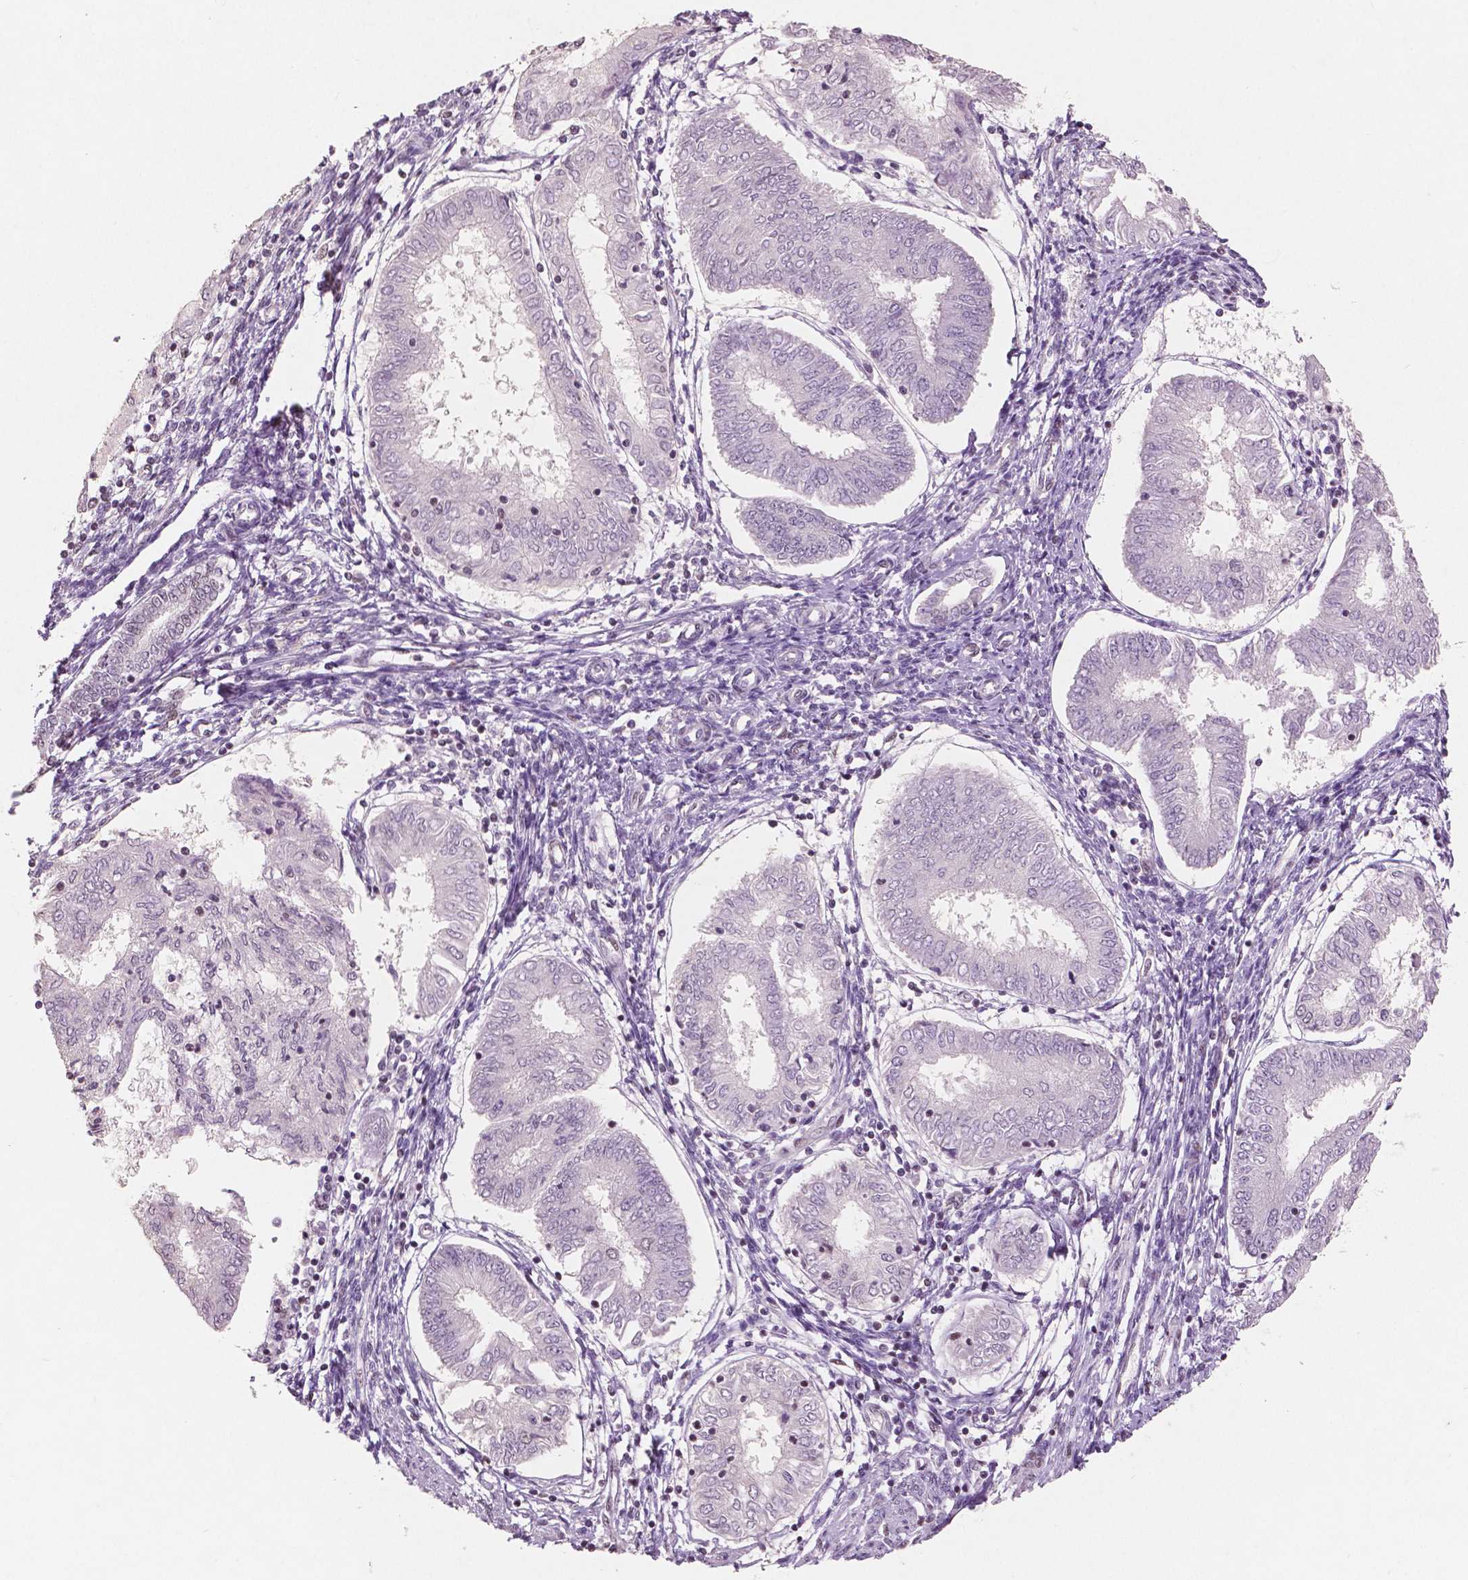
{"staining": {"intensity": "negative", "quantity": "none", "location": "none"}, "tissue": "endometrial cancer", "cell_type": "Tumor cells", "image_type": "cancer", "snomed": [{"axis": "morphology", "description": "Adenocarcinoma, NOS"}, {"axis": "topography", "description": "Endometrium"}], "caption": "Immunohistochemistry micrograph of neoplastic tissue: adenocarcinoma (endometrial) stained with DAB (3,3'-diaminobenzidine) demonstrates no significant protein staining in tumor cells.", "gene": "BRD4", "patient": {"sex": "female", "age": 68}}